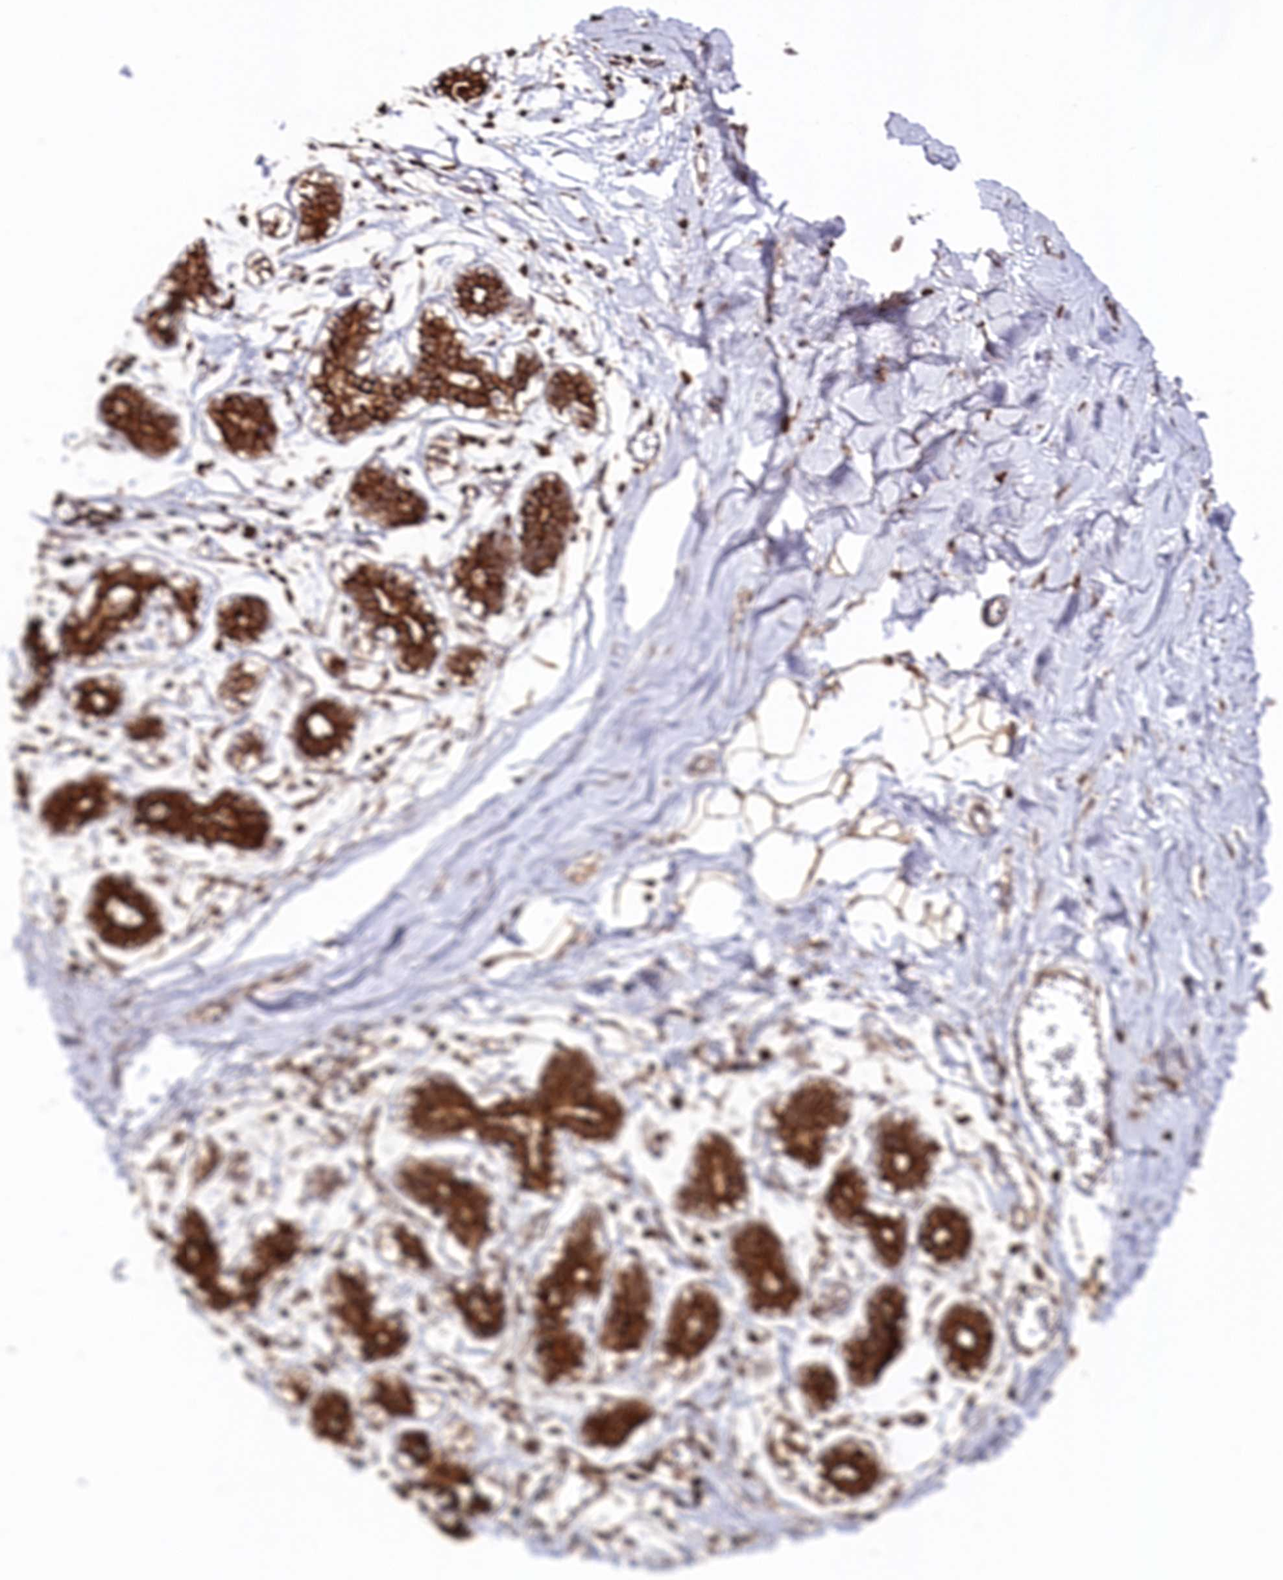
{"staining": {"intensity": "moderate", "quantity": ">75%", "location": "cytoplasmic/membranous"}, "tissue": "breast", "cell_type": "Adipocytes", "image_type": "normal", "snomed": [{"axis": "morphology", "description": "Normal tissue, NOS"}, {"axis": "topography", "description": "Breast"}], "caption": "The photomicrograph demonstrates immunohistochemical staining of normal breast. There is moderate cytoplasmic/membranous positivity is appreciated in approximately >75% of adipocytes.", "gene": "SNED1", "patient": {"sex": "female", "age": 27}}